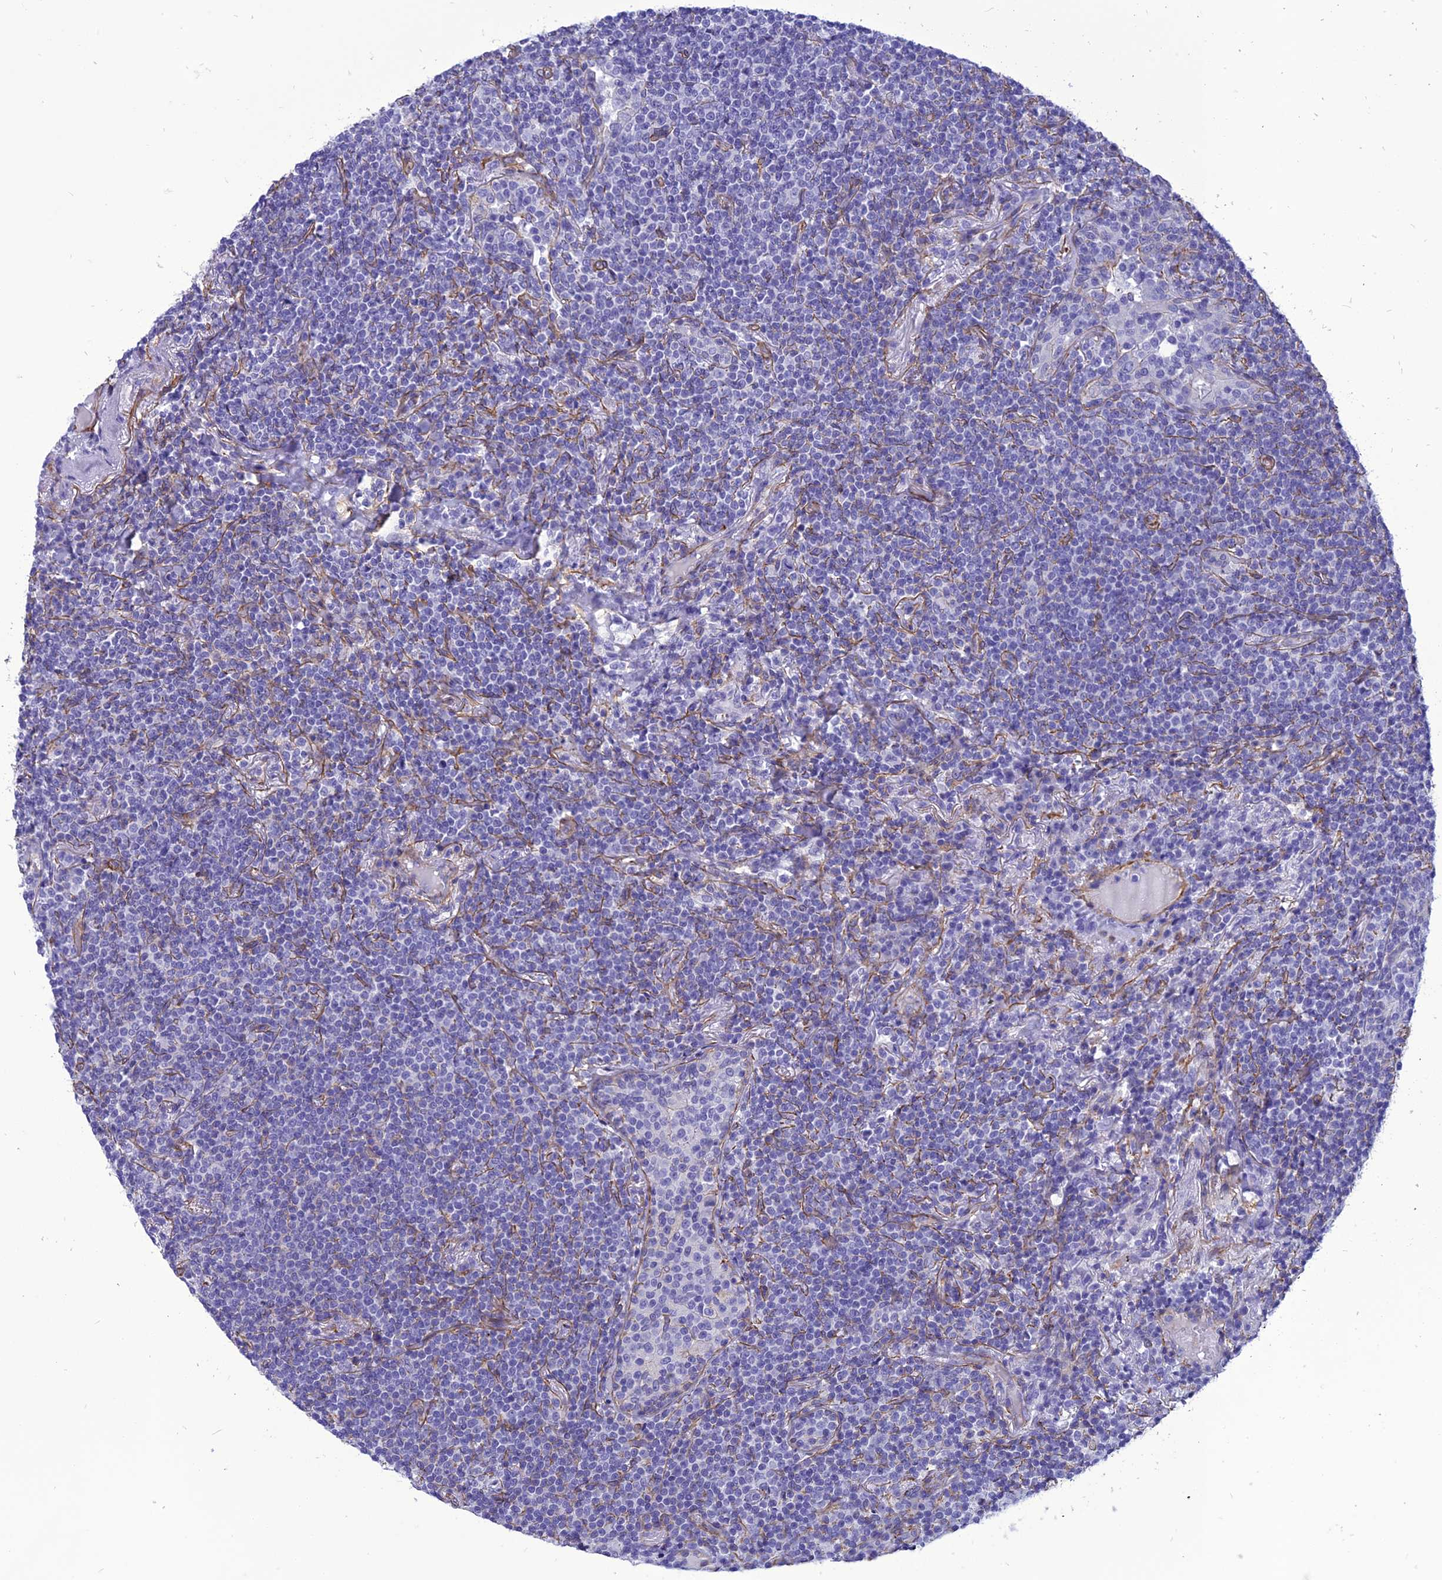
{"staining": {"intensity": "negative", "quantity": "none", "location": "none"}, "tissue": "lymphoma", "cell_type": "Tumor cells", "image_type": "cancer", "snomed": [{"axis": "morphology", "description": "Malignant lymphoma, non-Hodgkin's type, Low grade"}, {"axis": "topography", "description": "Lung"}], "caption": "There is no significant staining in tumor cells of malignant lymphoma, non-Hodgkin's type (low-grade).", "gene": "NKD1", "patient": {"sex": "female", "age": 71}}